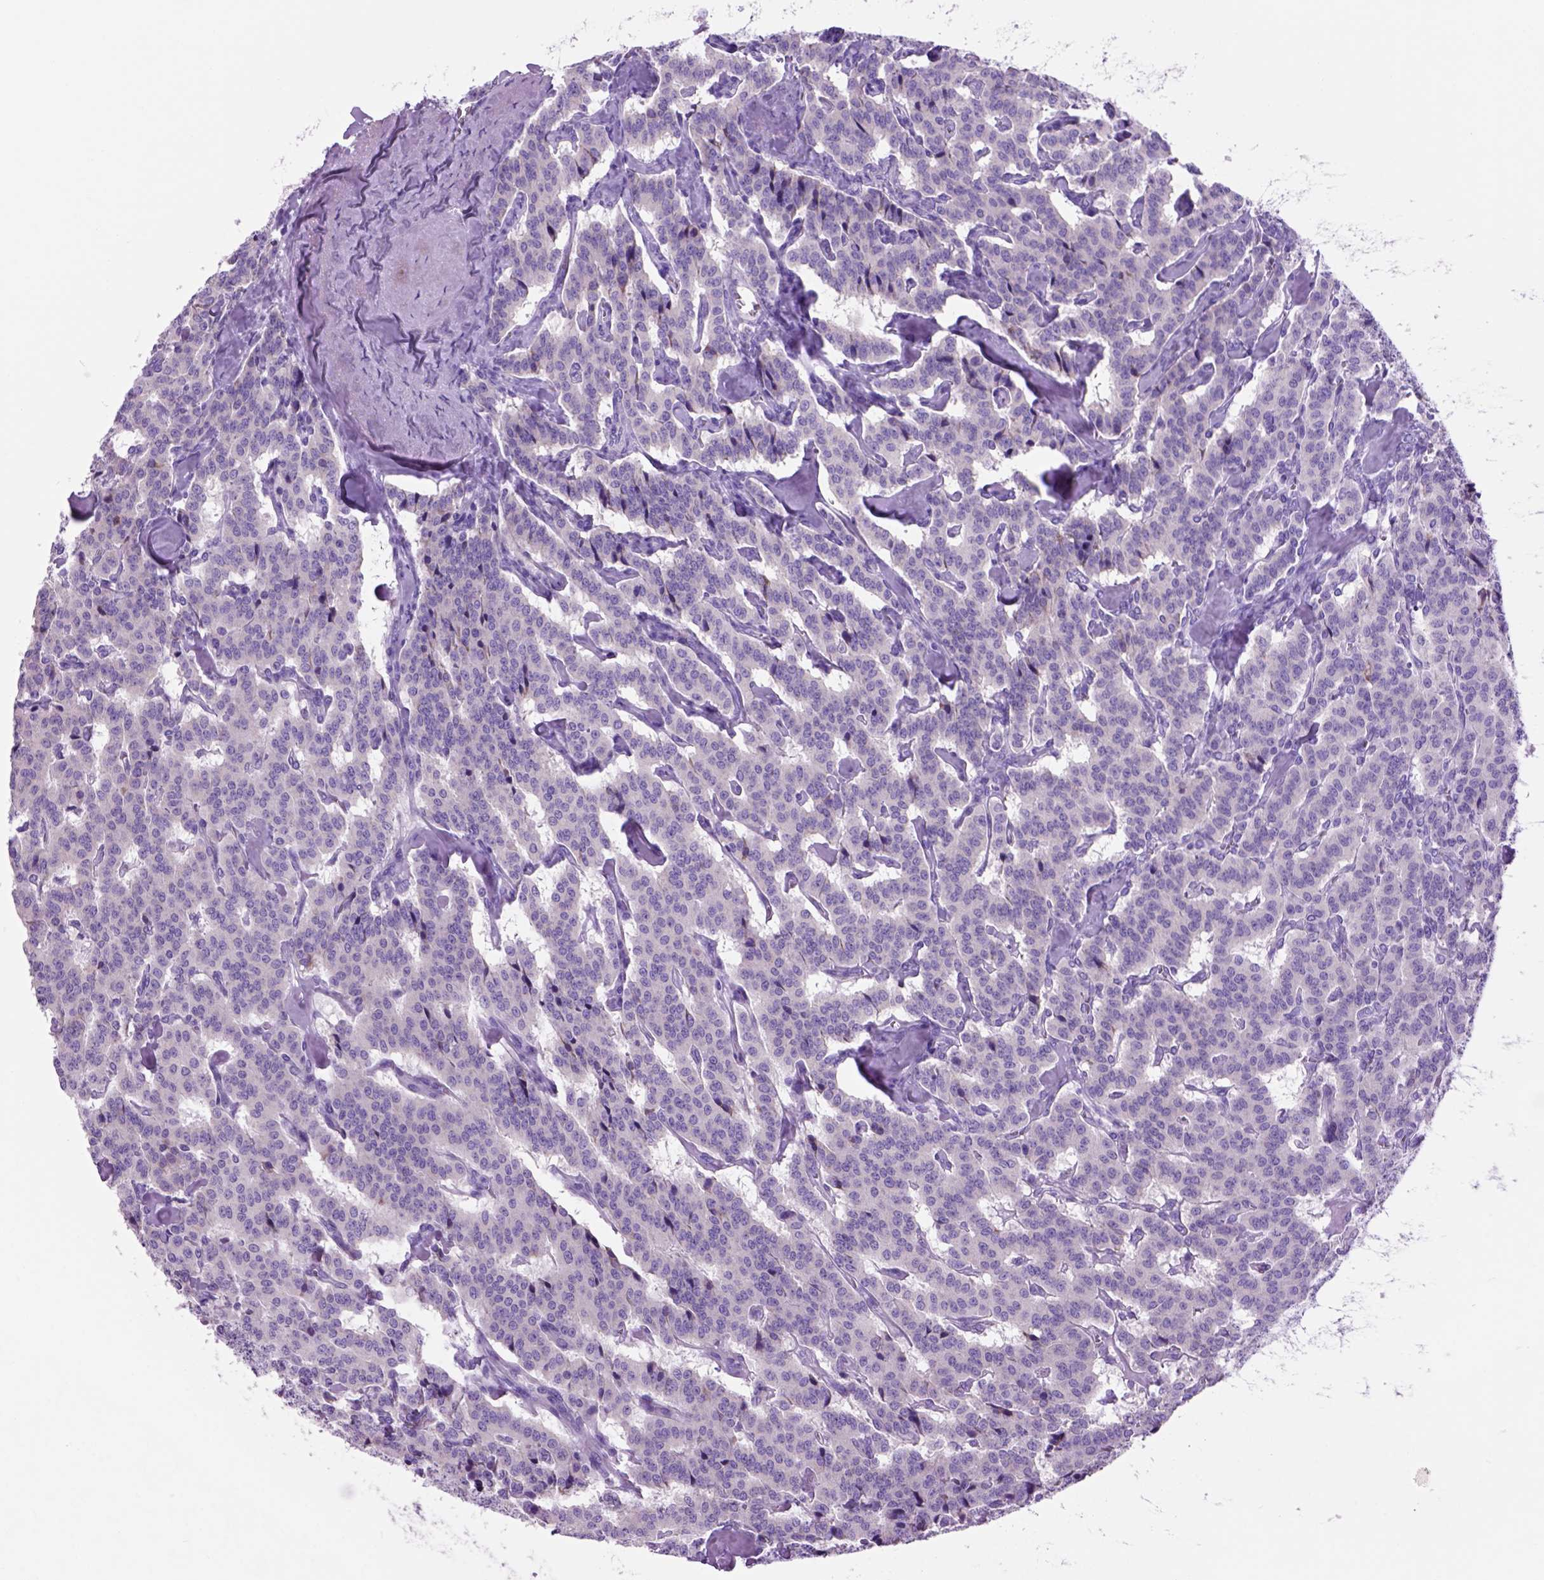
{"staining": {"intensity": "negative", "quantity": "none", "location": "none"}, "tissue": "carcinoid", "cell_type": "Tumor cells", "image_type": "cancer", "snomed": [{"axis": "morphology", "description": "Carcinoid, malignant, NOS"}, {"axis": "topography", "description": "Lung"}], "caption": "Immunohistochemical staining of malignant carcinoid demonstrates no significant staining in tumor cells.", "gene": "HHIPL2", "patient": {"sex": "female", "age": 46}}